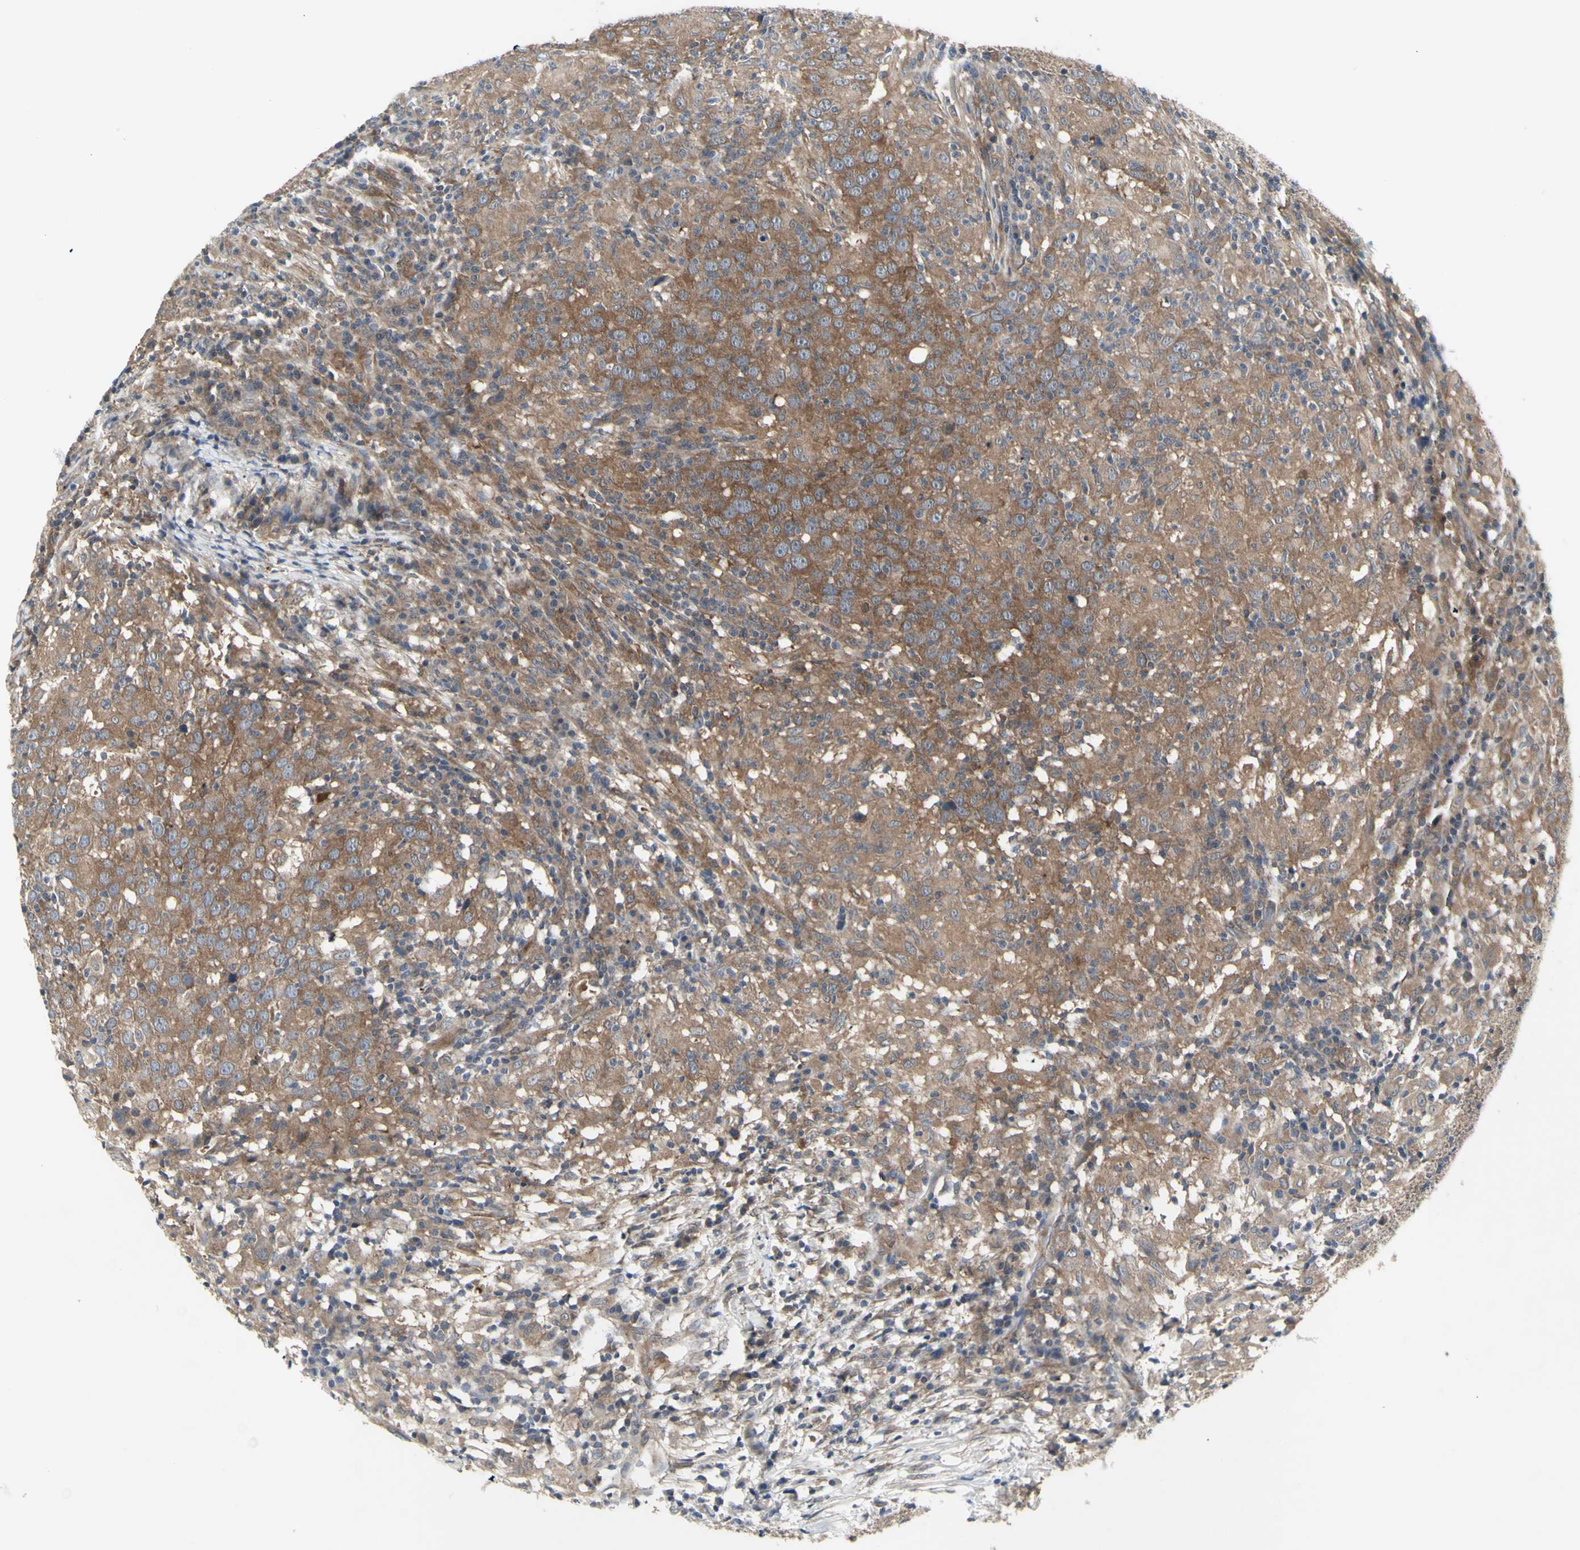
{"staining": {"intensity": "moderate", "quantity": ">75%", "location": "cytoplasmic/membranous"}, "tissue": "head and neck cancer", "cell_type": "Tumor cells", "image_type": "cancer", "snomed": [{"axis": "morphology", "description": "Adenocarcinoma, NOS"}, {"axis": "topography", "description": "Salivary gland"}, {"axis": "topography", "description": "Head-Neck"}], "caption": "IHC image of adenocarcinoma (head and neck) stained for a protein (brown), which demonstrates medium levels of moderate cytoplasmic/membranous positivity in approximately >75% of tumor cells.", "gene": "CHURC1-FNTB", "patient": {"sex": "female", "age": 65}}